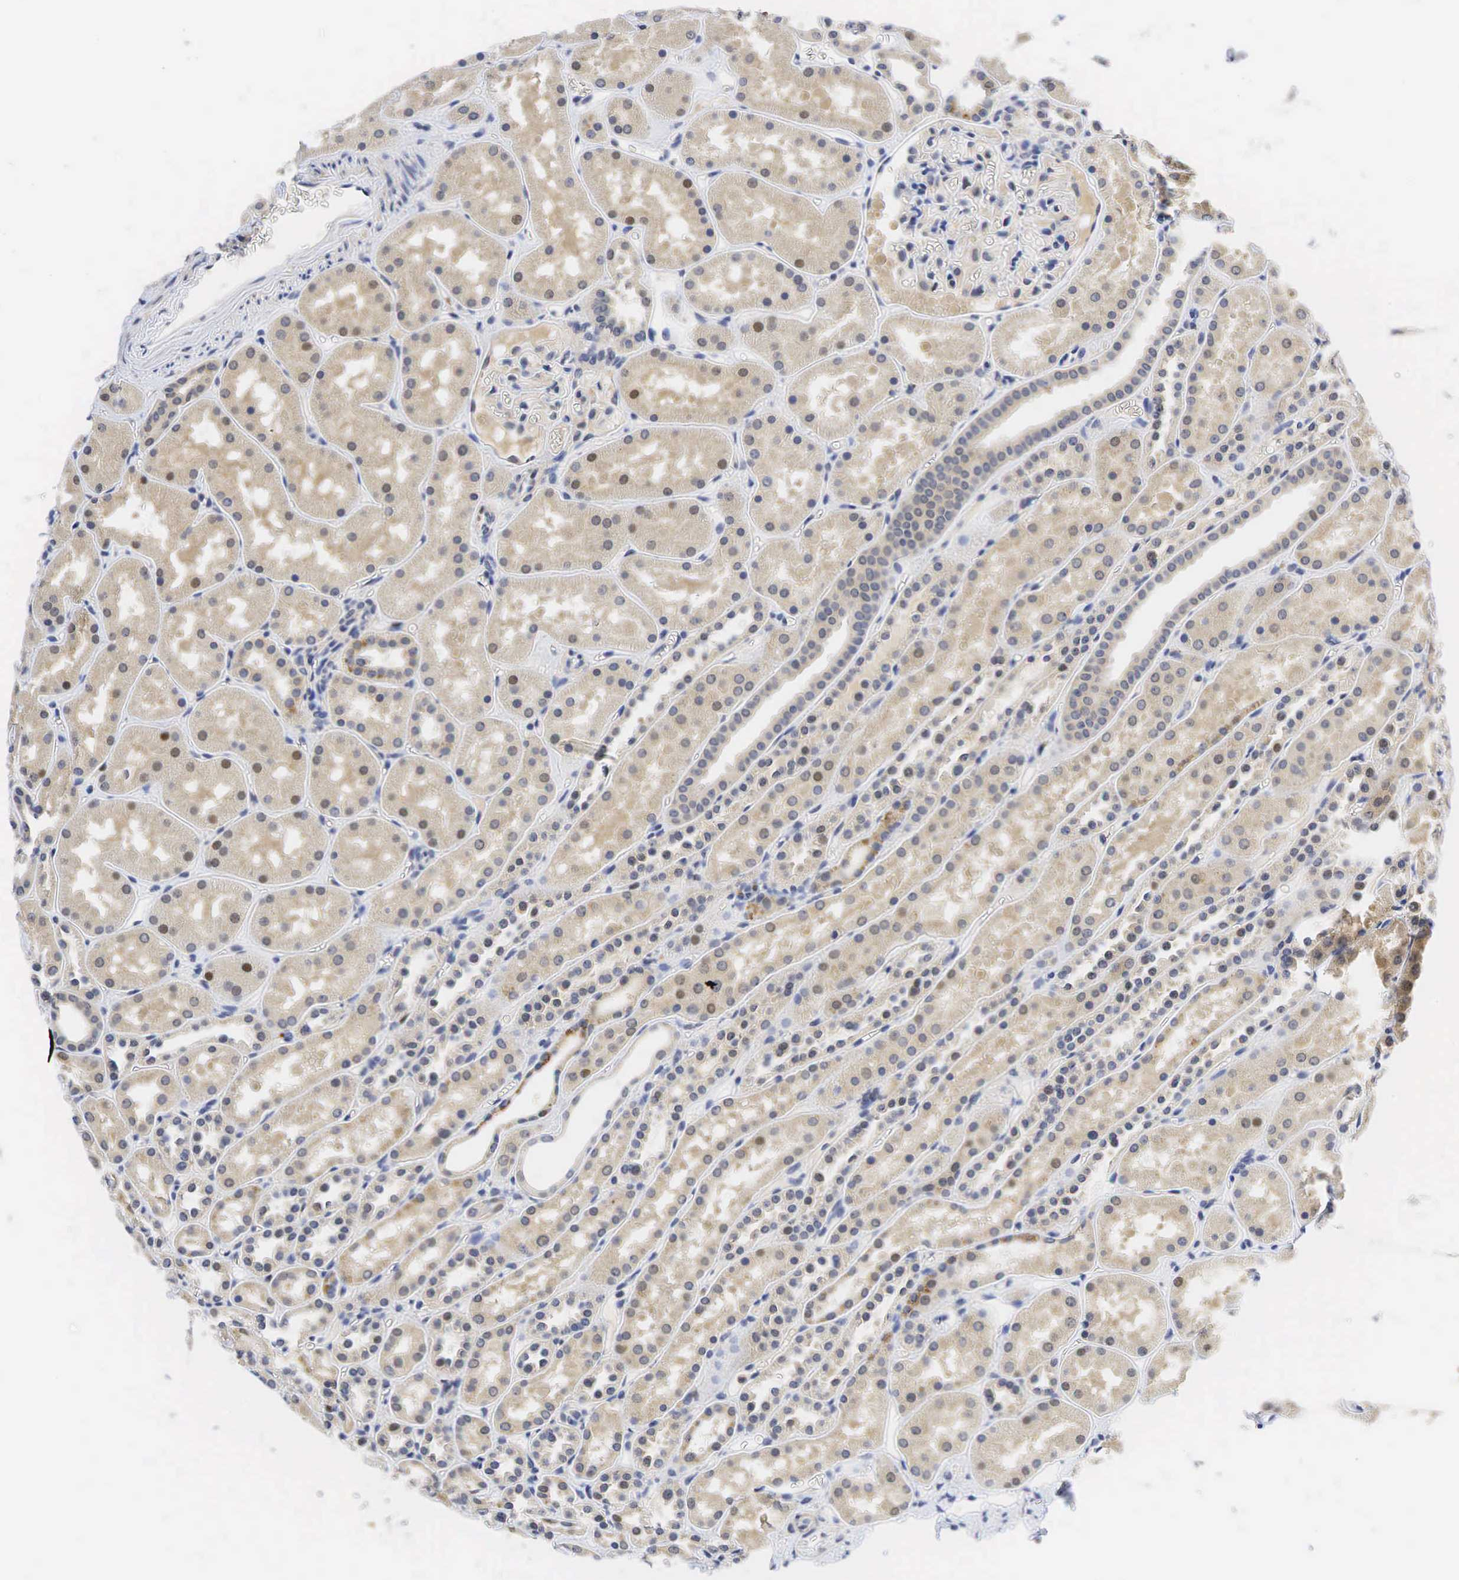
{"staining": {"intensity": "negative", "quantity": "none", "location": "none"}, "tissue": "kidney", "cell_type": "Cells in glomeruli", "image_type": "normal", "snomed": [{"axis": "morphology", "description": "Normal tissue, NOS"}, {"axis": "topography", "description": "Kidney"}], "caption": "DAB (3,3'-diaminobenzidine) immunohistochemical staining of benign human kidney reveals no significant staining in cells in glomeruli. Nuclei are stained in blue.", "gene": "CCND1", "patient": {"sex": "female", "age": 52}}